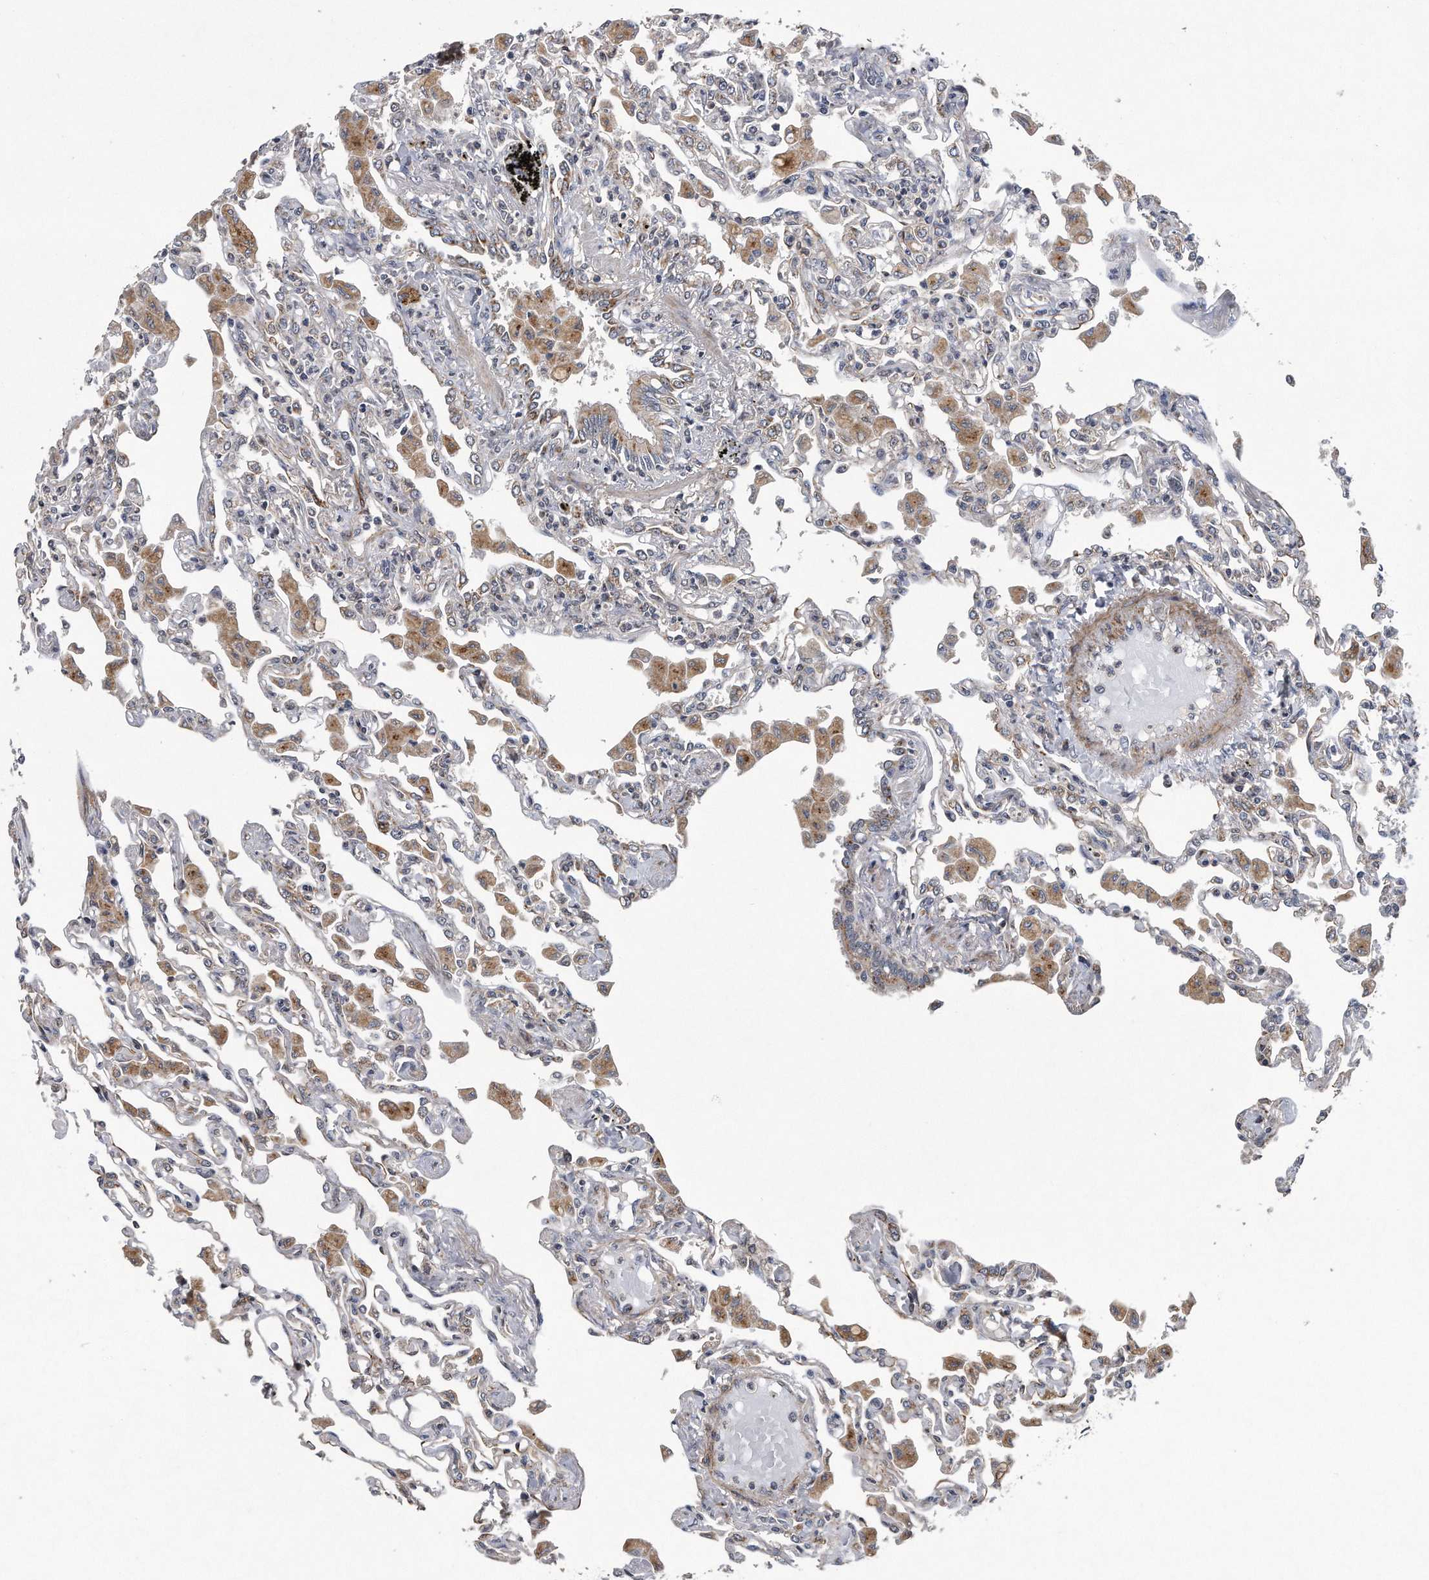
{"staining": {"intensity": "weak", "quantity": "25%-75%", "location": "cytoplasmic/membranous"}, "tissue": "lung", "cell_type": "Alveolar cells", "image_type": "normal", "snomed": [{"axis": "morphology", "description": "Normal tissue, NOS"}, {"axis": "topography", "description": "Bronchus"}, {"axis": "topography", "description": "Lung"}], "caption": "Protein expression analysis of benign lung displays weak cytoplasmic/membranous staining in approximately 25%-75% of alveolar cells. (IHC, brightfield microscopy, high magnification).", "gene": "LYRM4", "patient": {"sex": "female", "age": 49}}